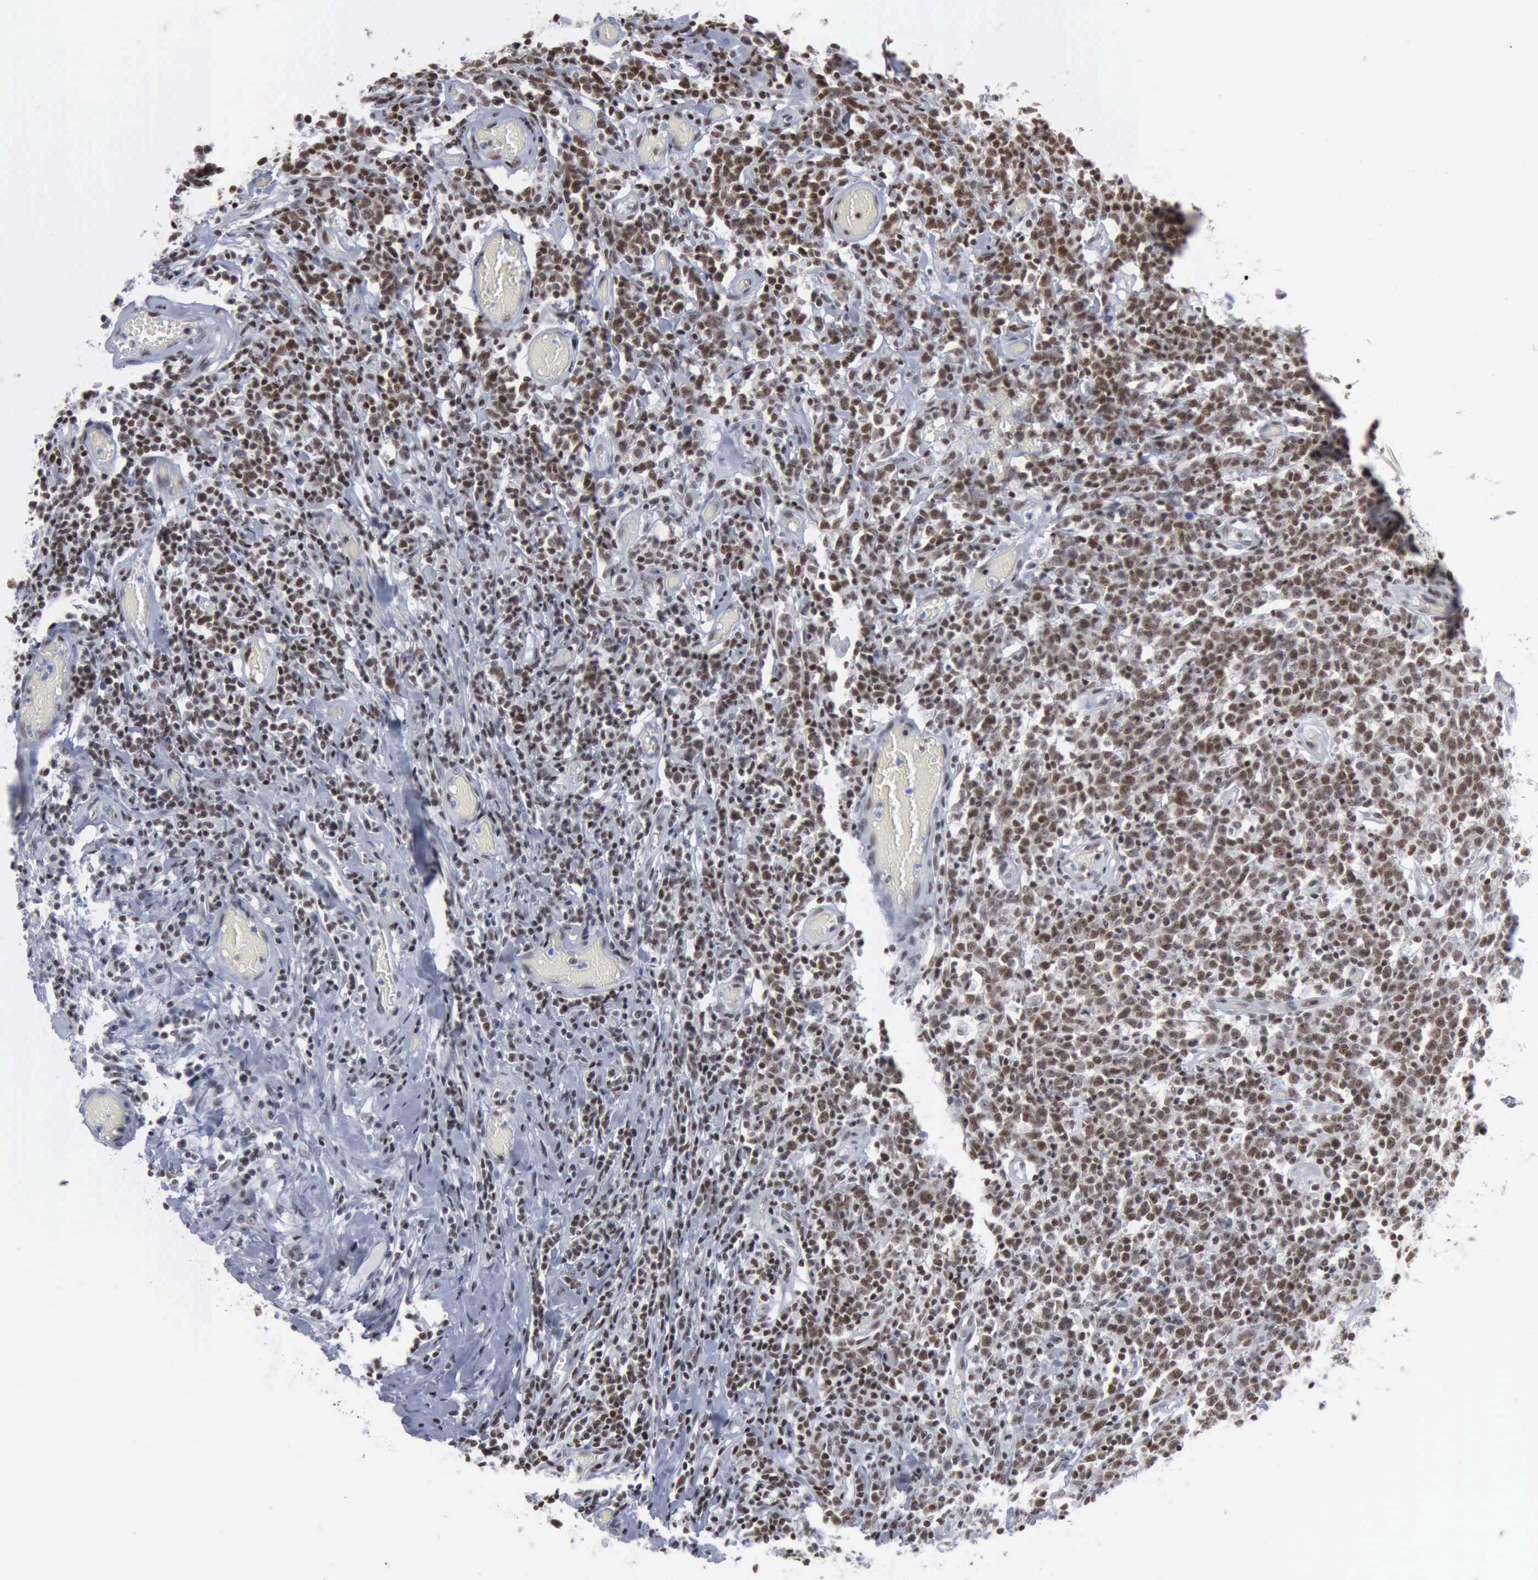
{"staining": {"intensity": "moderate", "quantity": ">75%", "location": "nuclear"}, "tissue": "lymphoma", "cell_type": "Tumor cells", "image_type": "cancer", "snomed": [{"axis": "morphology", "description": "Malignant lymphoma, non-Hodgkin's type, High grade"}, {"axis": "topography", "description": "Colon"}], "caption": "Immunohistochemistry (IHC) of high-grade malignant lymphoma, non-Hodgkin's type displays medium levels of moderate nuclear expression in about >75% of tumor cells. The staining is performed using DAB (3,3'-diaminobenzidine) brown chromogen to label protein expression. The nuclei are counter-stained blue using hematoxylin.", "gene": "XPA", "patient": {"sex": "male", "age": 82}}